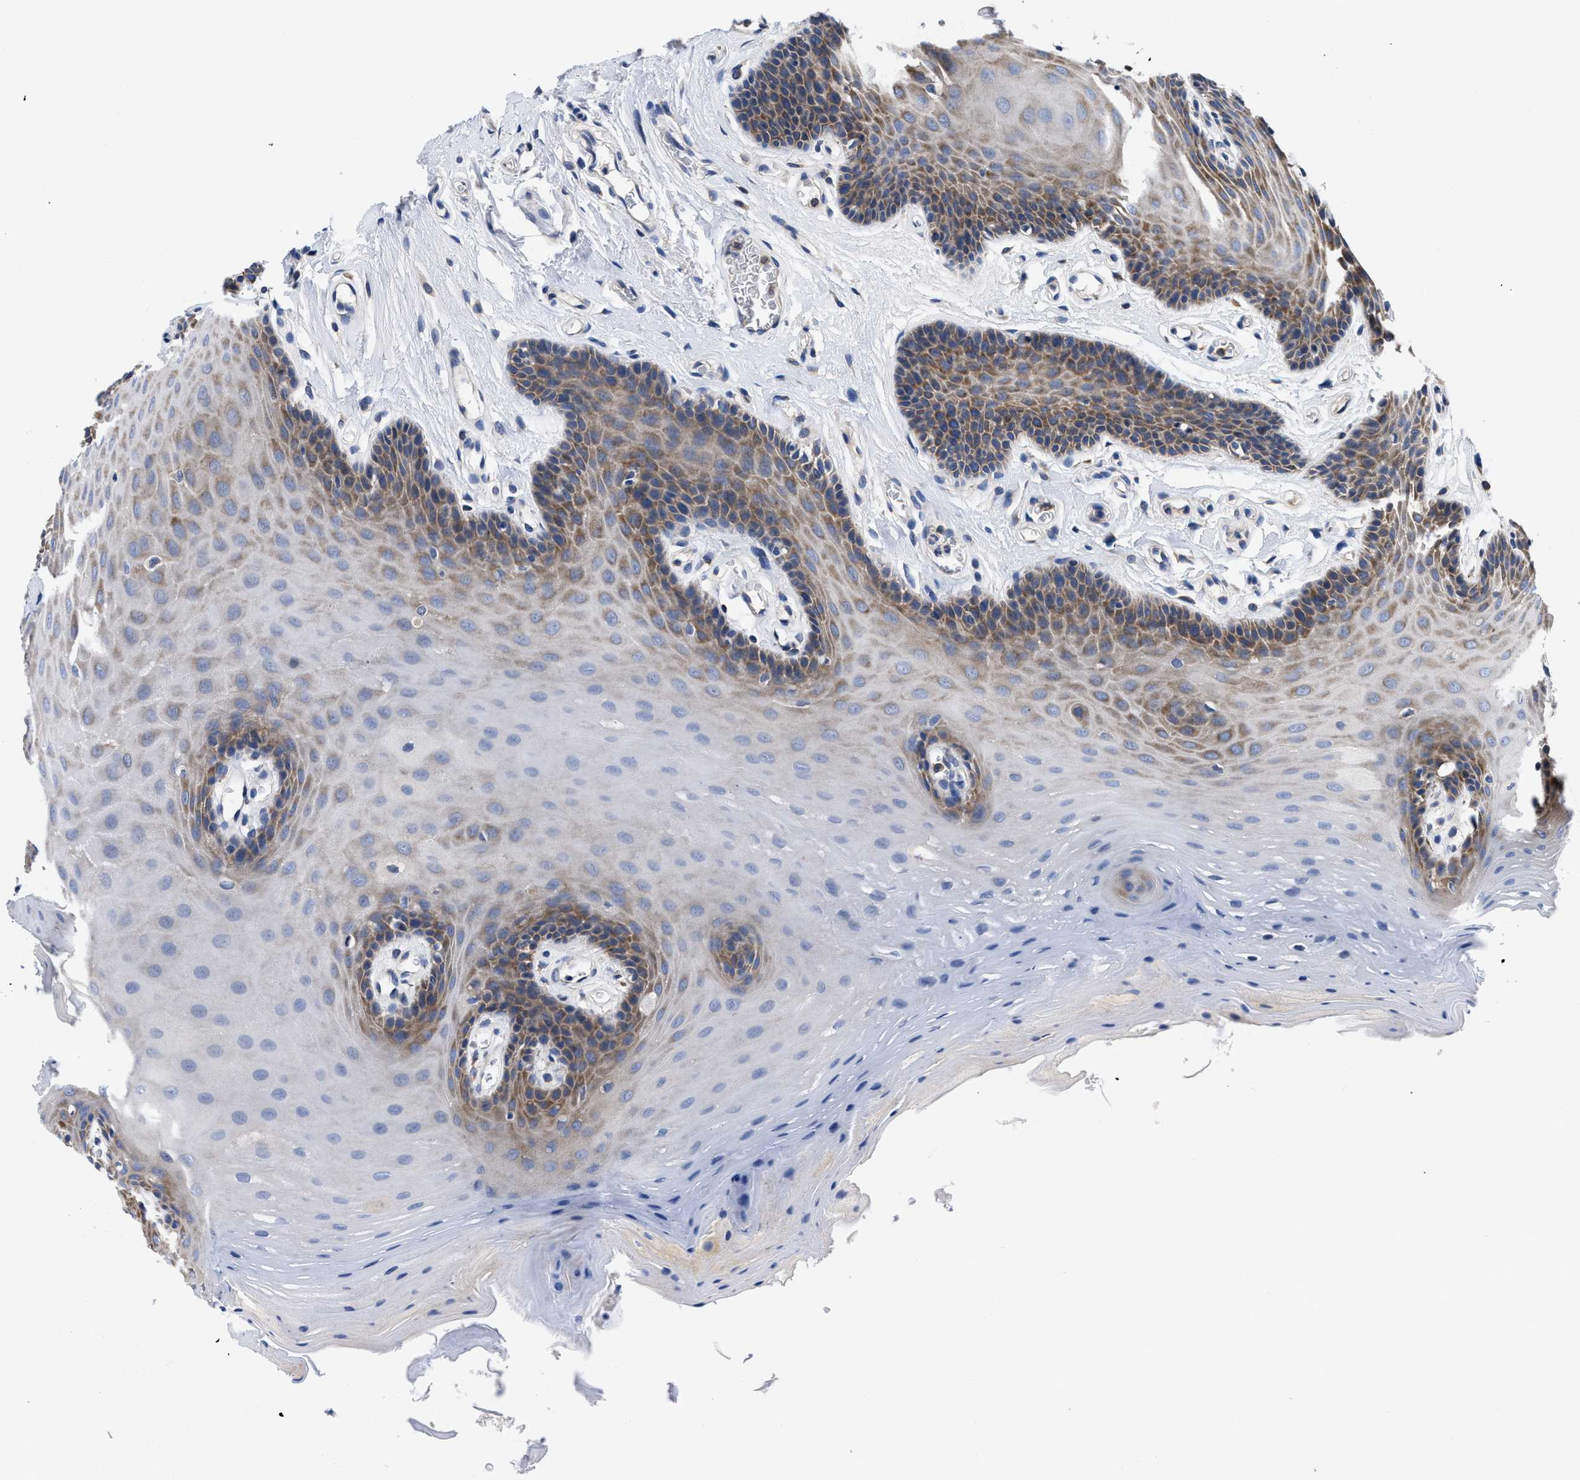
{"staining": {"intensity": "moderate", "quantity": "25%-75%", "location": "cytoplasmic/membranous"}, "tissue": "oral mucosa", "cell_type": "Squamous epithelial cells", "image_type": "normal", "snomed": [{"axis": "morphology", "description": "Normal tissue, NOS"}, {"axis": "morphology", "description": "Squamous cell carcinoma, NOS"}, {"axis": "topography", "description": "Oral tissue"}, {"axis": "topography", "description": "Head-Neck"}], "caption": "This is an image of immunohistochemistry (IHC) staining of unremarkable oral mucosa, which shows moderate expression in the cytoplasmic/membranous of squamous epithelial cells.", "gene": "YARS1", "patient": {"sex": "male", "age": 71}}